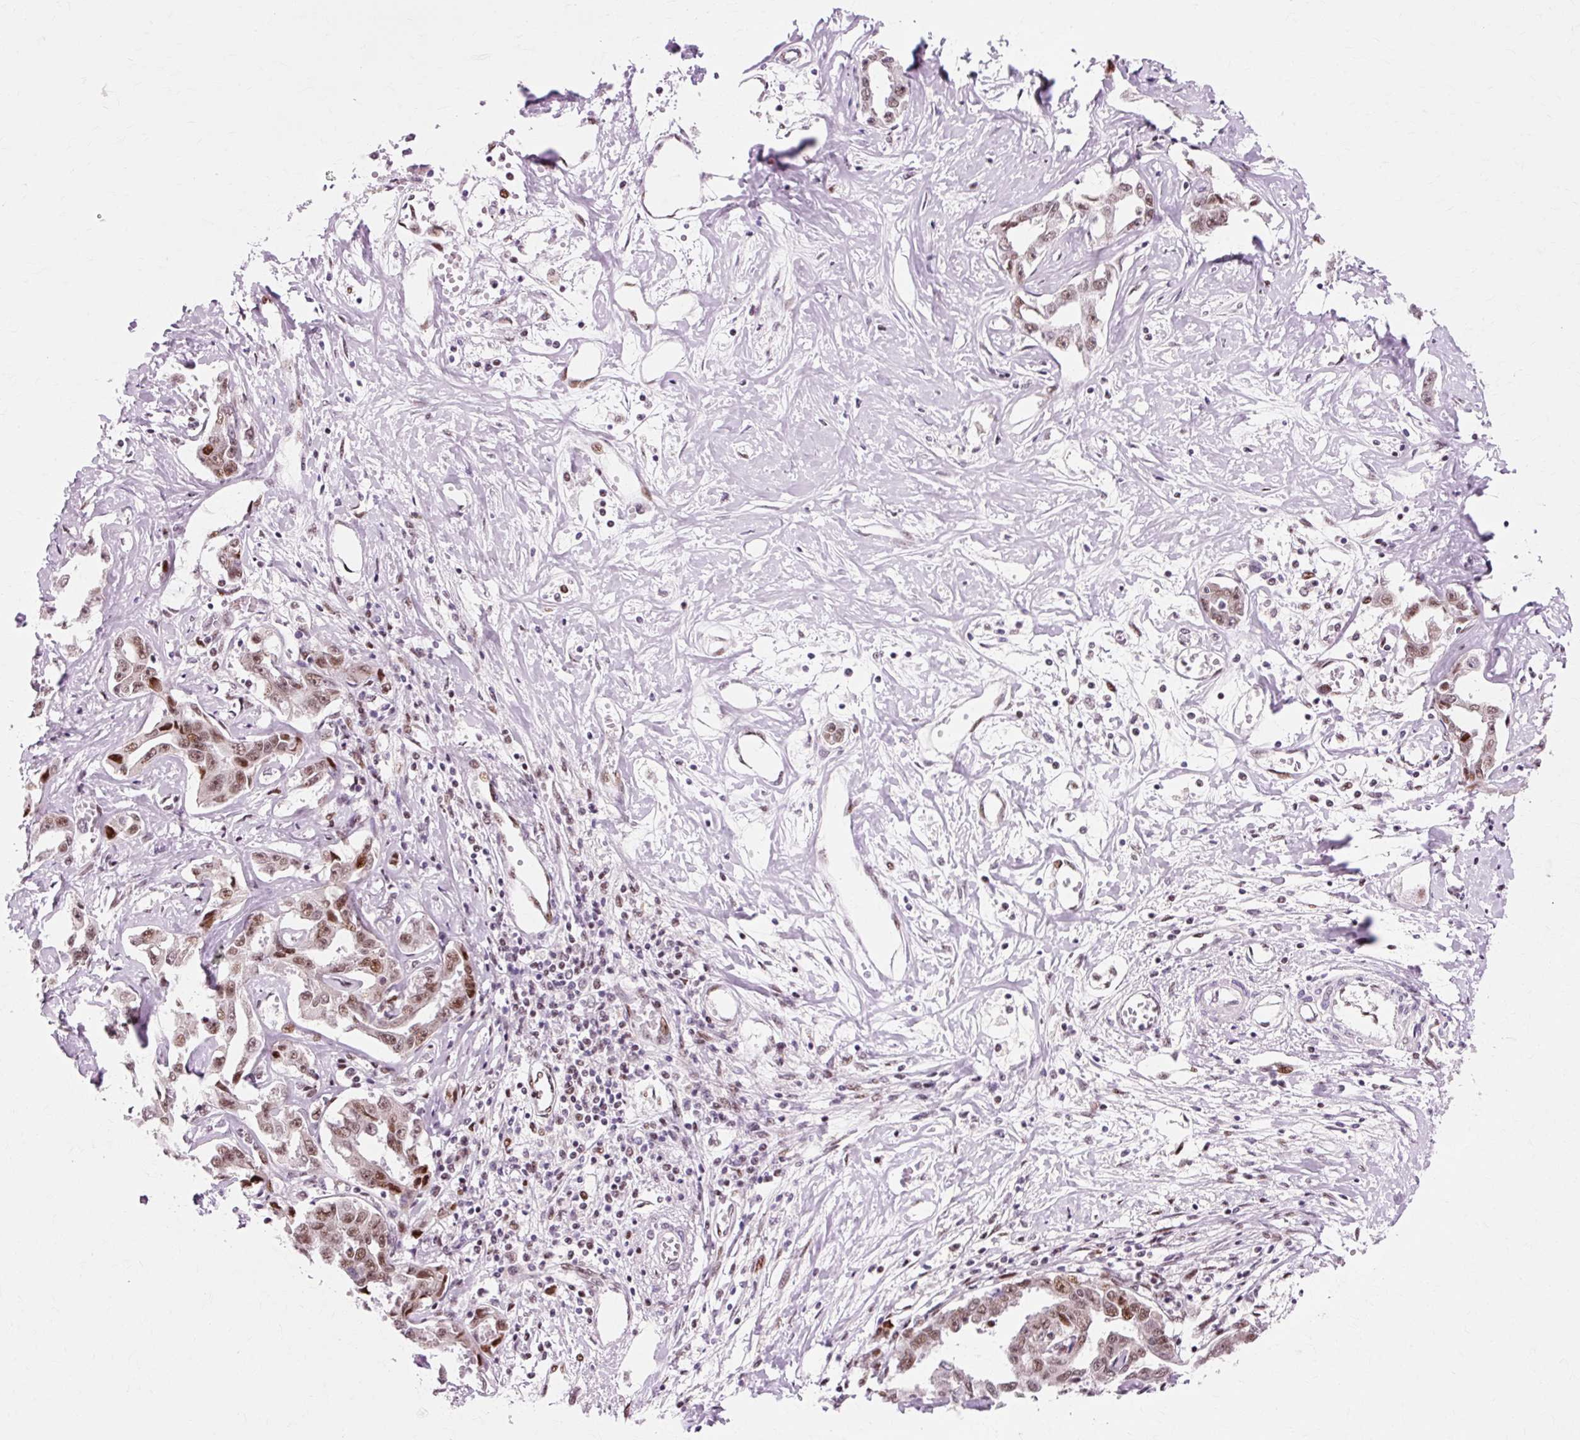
{"staining": {"intensity": "moderate", "quantity": ">75%", "location": "nuclear"}, "tissue": "liver cancer", "cell_type": "Tumor cells", "image_type": "cancer", "snomed": [{"axis": "morphology", "description": "Cholangiocarcinoma"}, {"axis": "topography", "description": "Liver"}], "caption": "Tumor cells display medium levels of moderate nuclear staining in approximately >75% of cells in liver cancer. (Brightfield microscopy of DAB IHC at high magnification).", "gene": "MACROD2", "patient": {"sex": "male", "age": 59}}